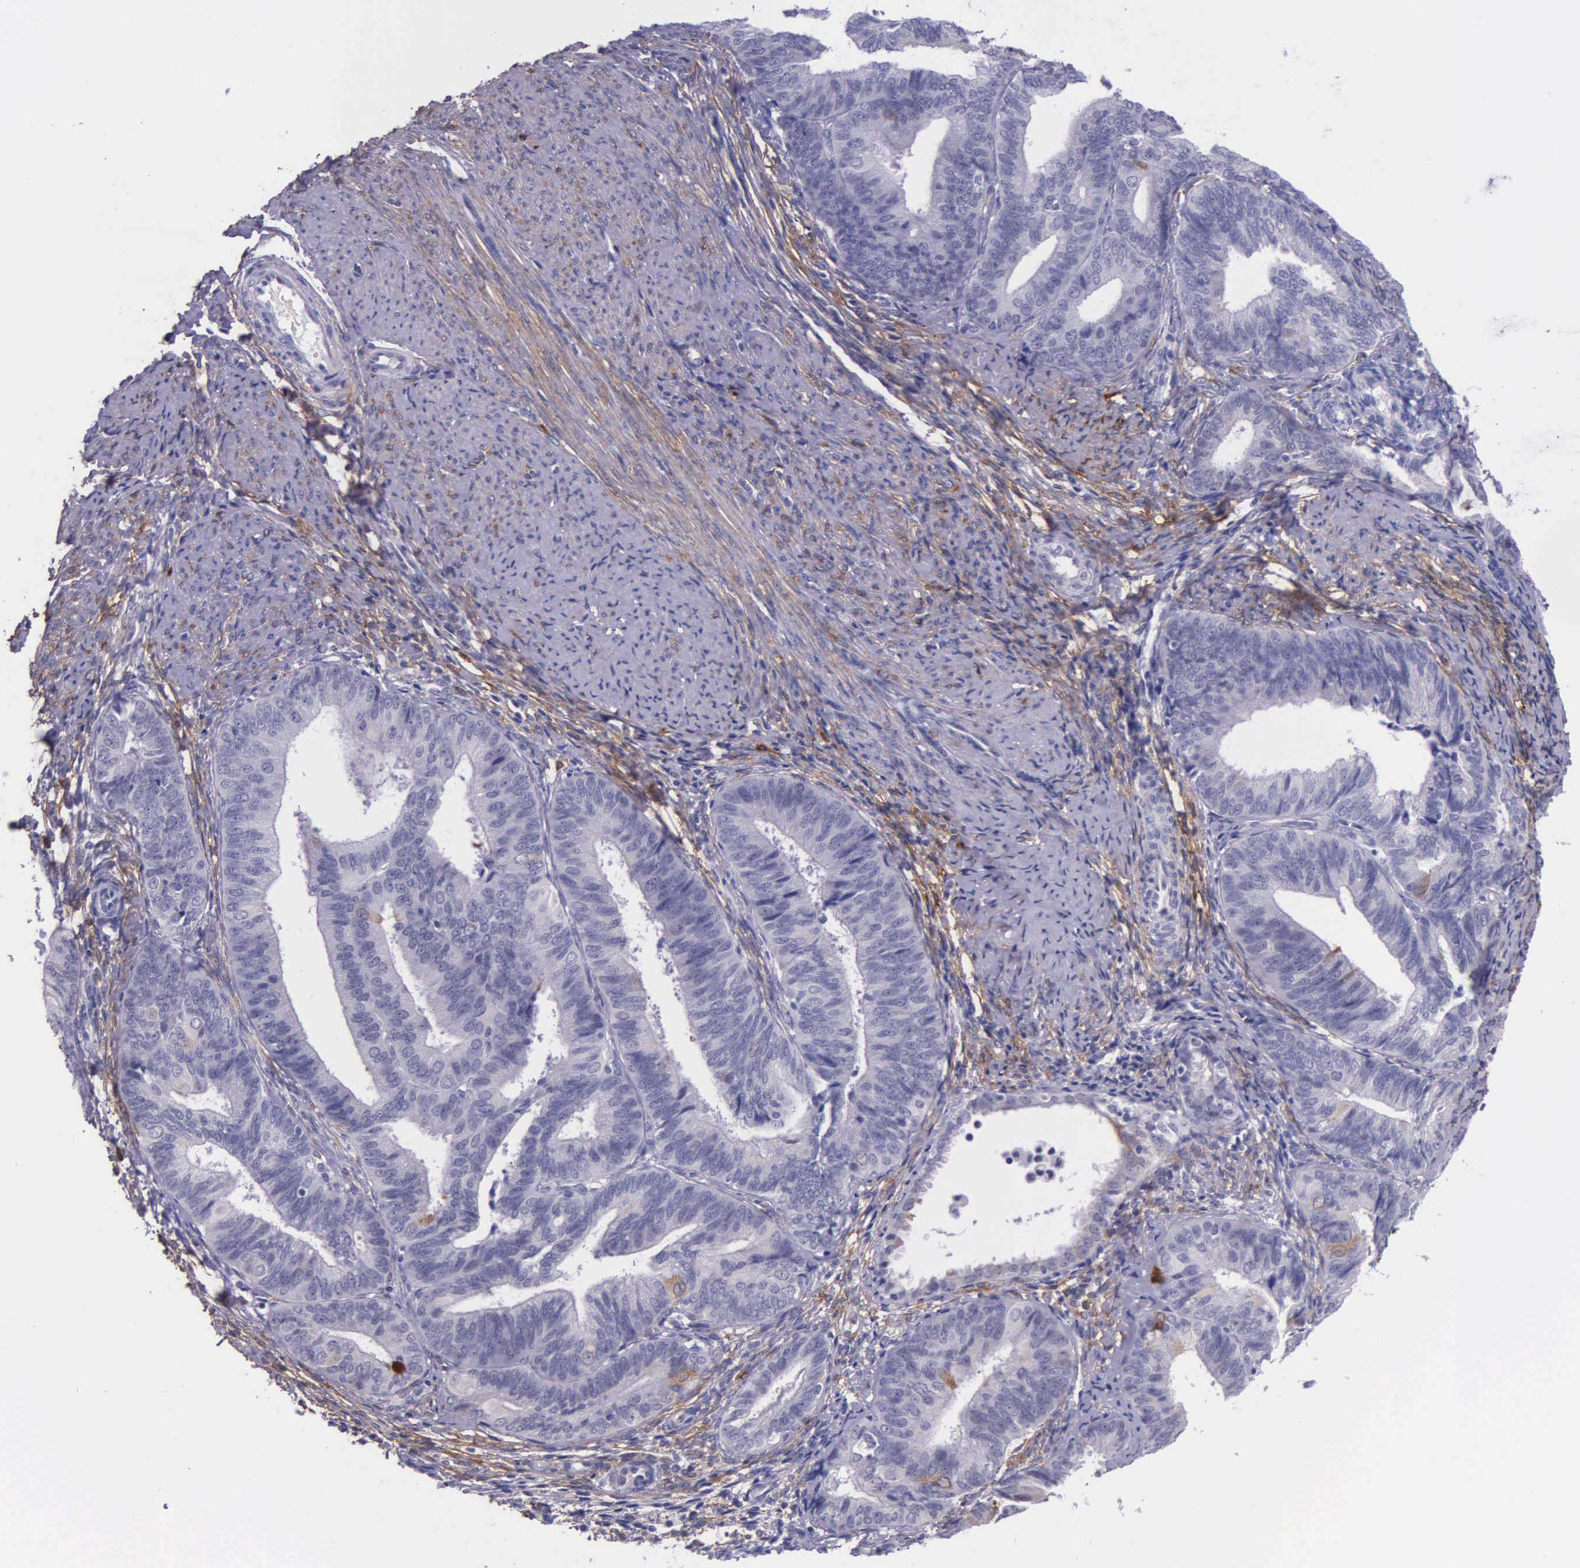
{"staining": {"intensity": "negative", "quantity": "none", "location": "none"}, "tissue": "endometrial cancer", "cell_type": "Tumor cells", "image_type": "cancer", "snomed": [{"axis": "morphology", "description": "Adenocarcinoma, NOS"}, {"axis": "topography", "description": "Endometrium"}], "caption": "DAB (3,3'-diaminobenzidine) immunohistochemical staining of human endometrial adenocarcinoma demonstrates no significant positivity in tumor cells.", "gene": "AHNAK2", "patient": {"sex": "female", "age": 63}}